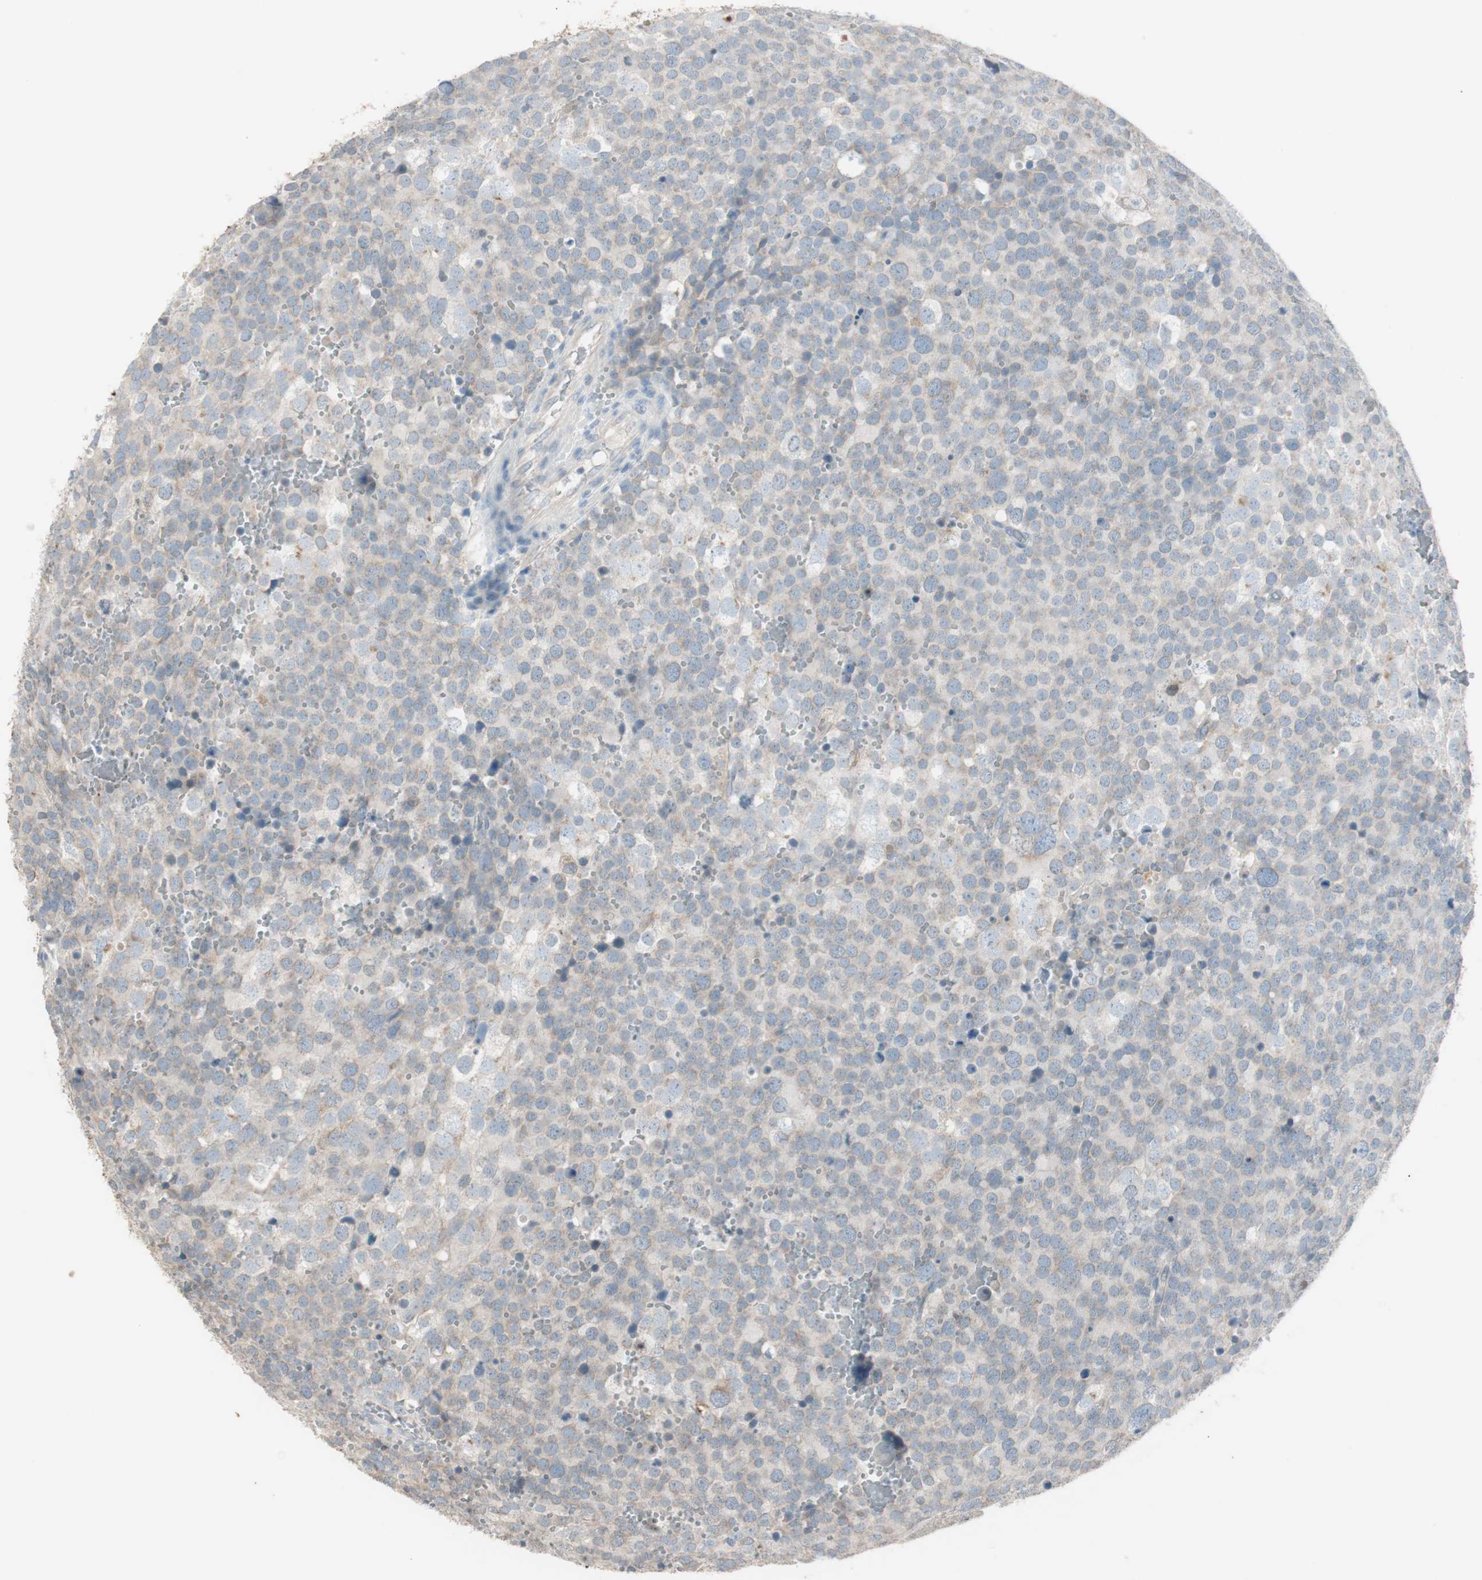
{"staining": {"intensity": "weak", "quantity": "<25%", "location": "cytoplasmic/membranous"}, "tissue": "testis cancer", "cell_type": "Tumor cells", "image_type": "cancer", "snomed": [{"axis": "morphology", "description": "Seminoma, NOS"}, {"axis": "topography", "description": "Testis"}], "caption": "Image shows no significant protein positivity in tumor cells of testis cancer (seminoma).", "gene": "KHK", "patient": {"sex": "male", "age": 71}}